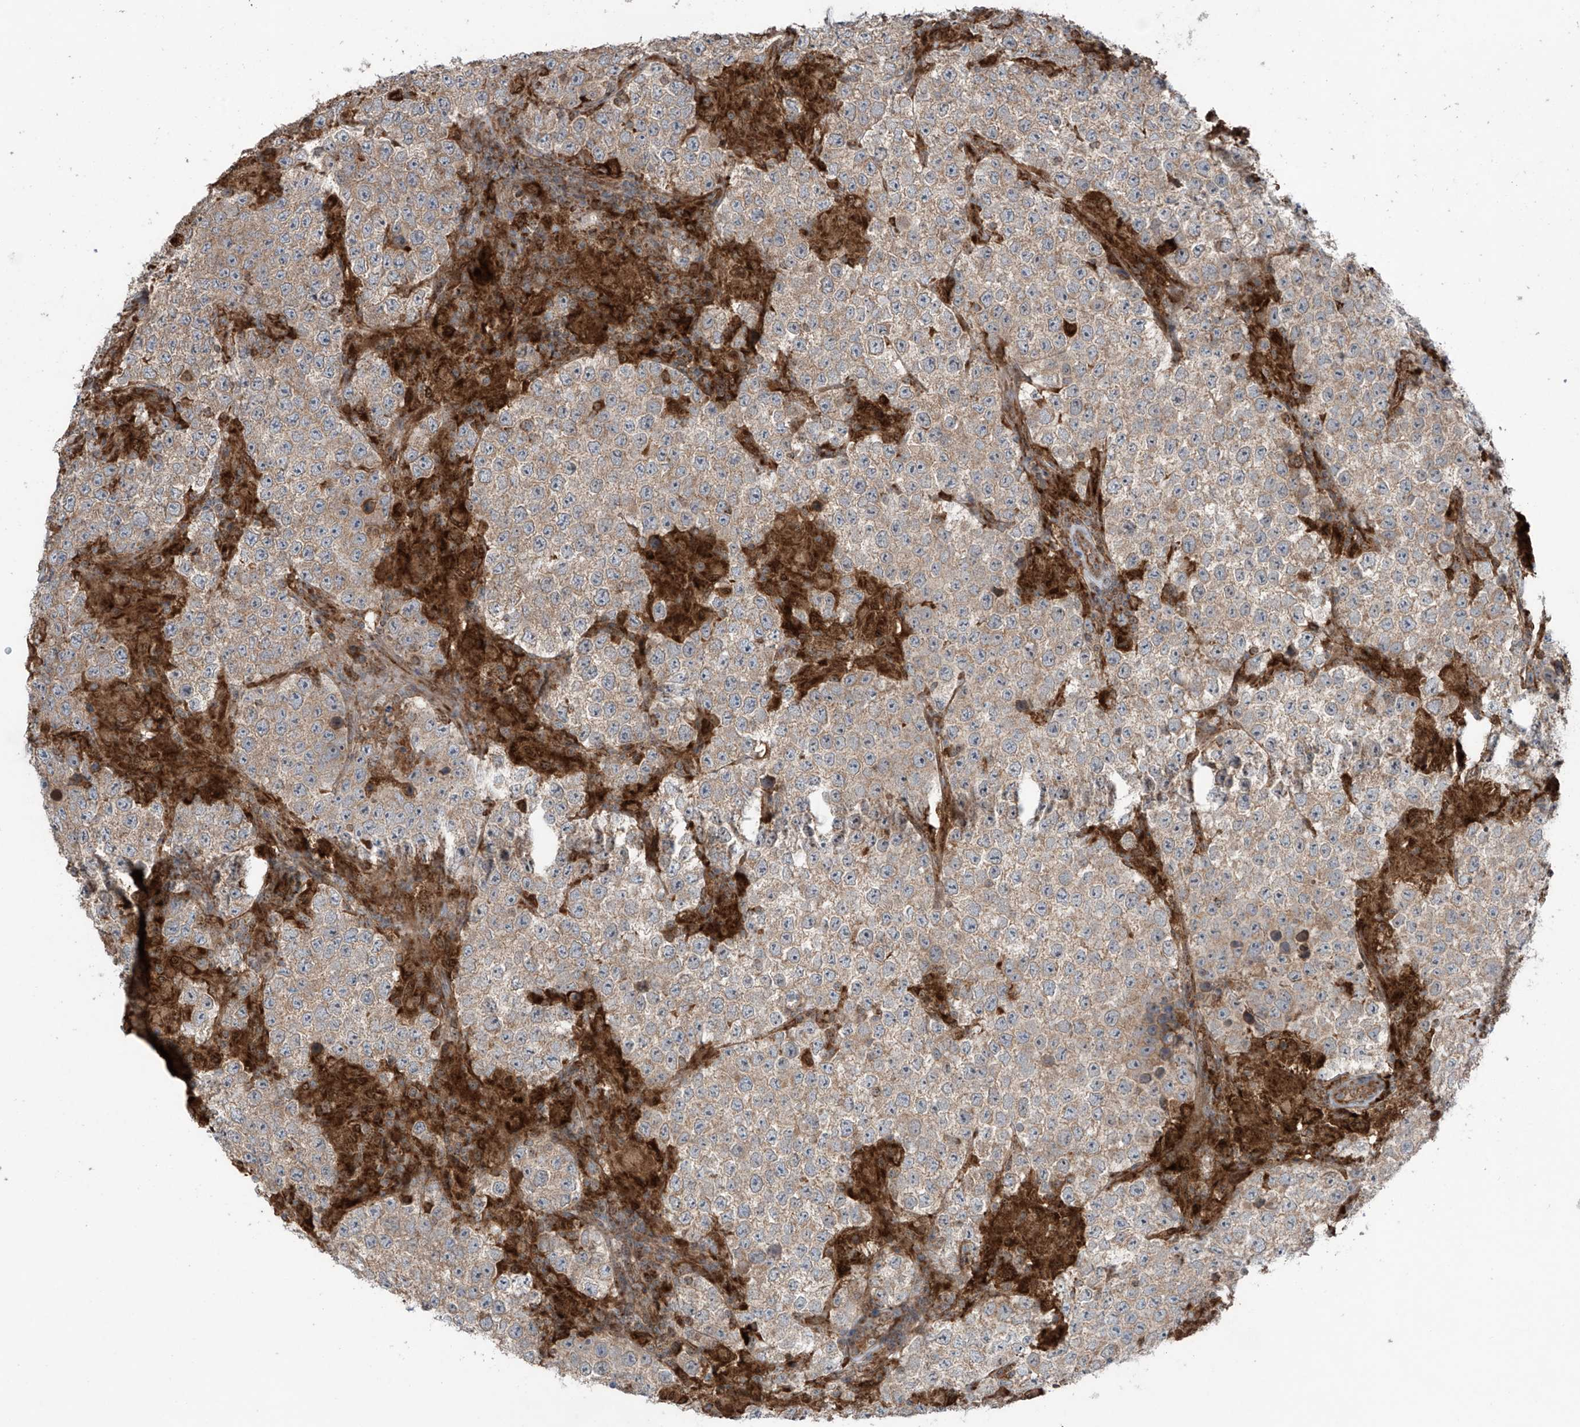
{"staining": {"intensity": "weak", "quantity": ">75%", "location": "cytoplasmic/membranous"}, "tissue": "testis cancer", "cell_type": "Tumor cells", "image_type": "cancer", "snomed": [{"axis": "morphology", "description": "Normal tissue, NOS"}, {"axis": "morphology", "description": "Urothelial carcinoma, High grade"}, {"axis": "morphology", "description": "Seminoma, NOS"}, {"axis": "morphology", "description": "Carcinoma, Embryonal, NOS"}, {"axis": "topography", "description": "Urinary bladder"}, {"axis": "topography", "description": "Testis"}], "caption": "IHC (DAB) staining of testis cancer reveals weak cytoplasmic/membranous protein expression in approximately >75% of tumor cells.", "gene": "SAMD3", "patient": {"sex": "male", "age": 41}}